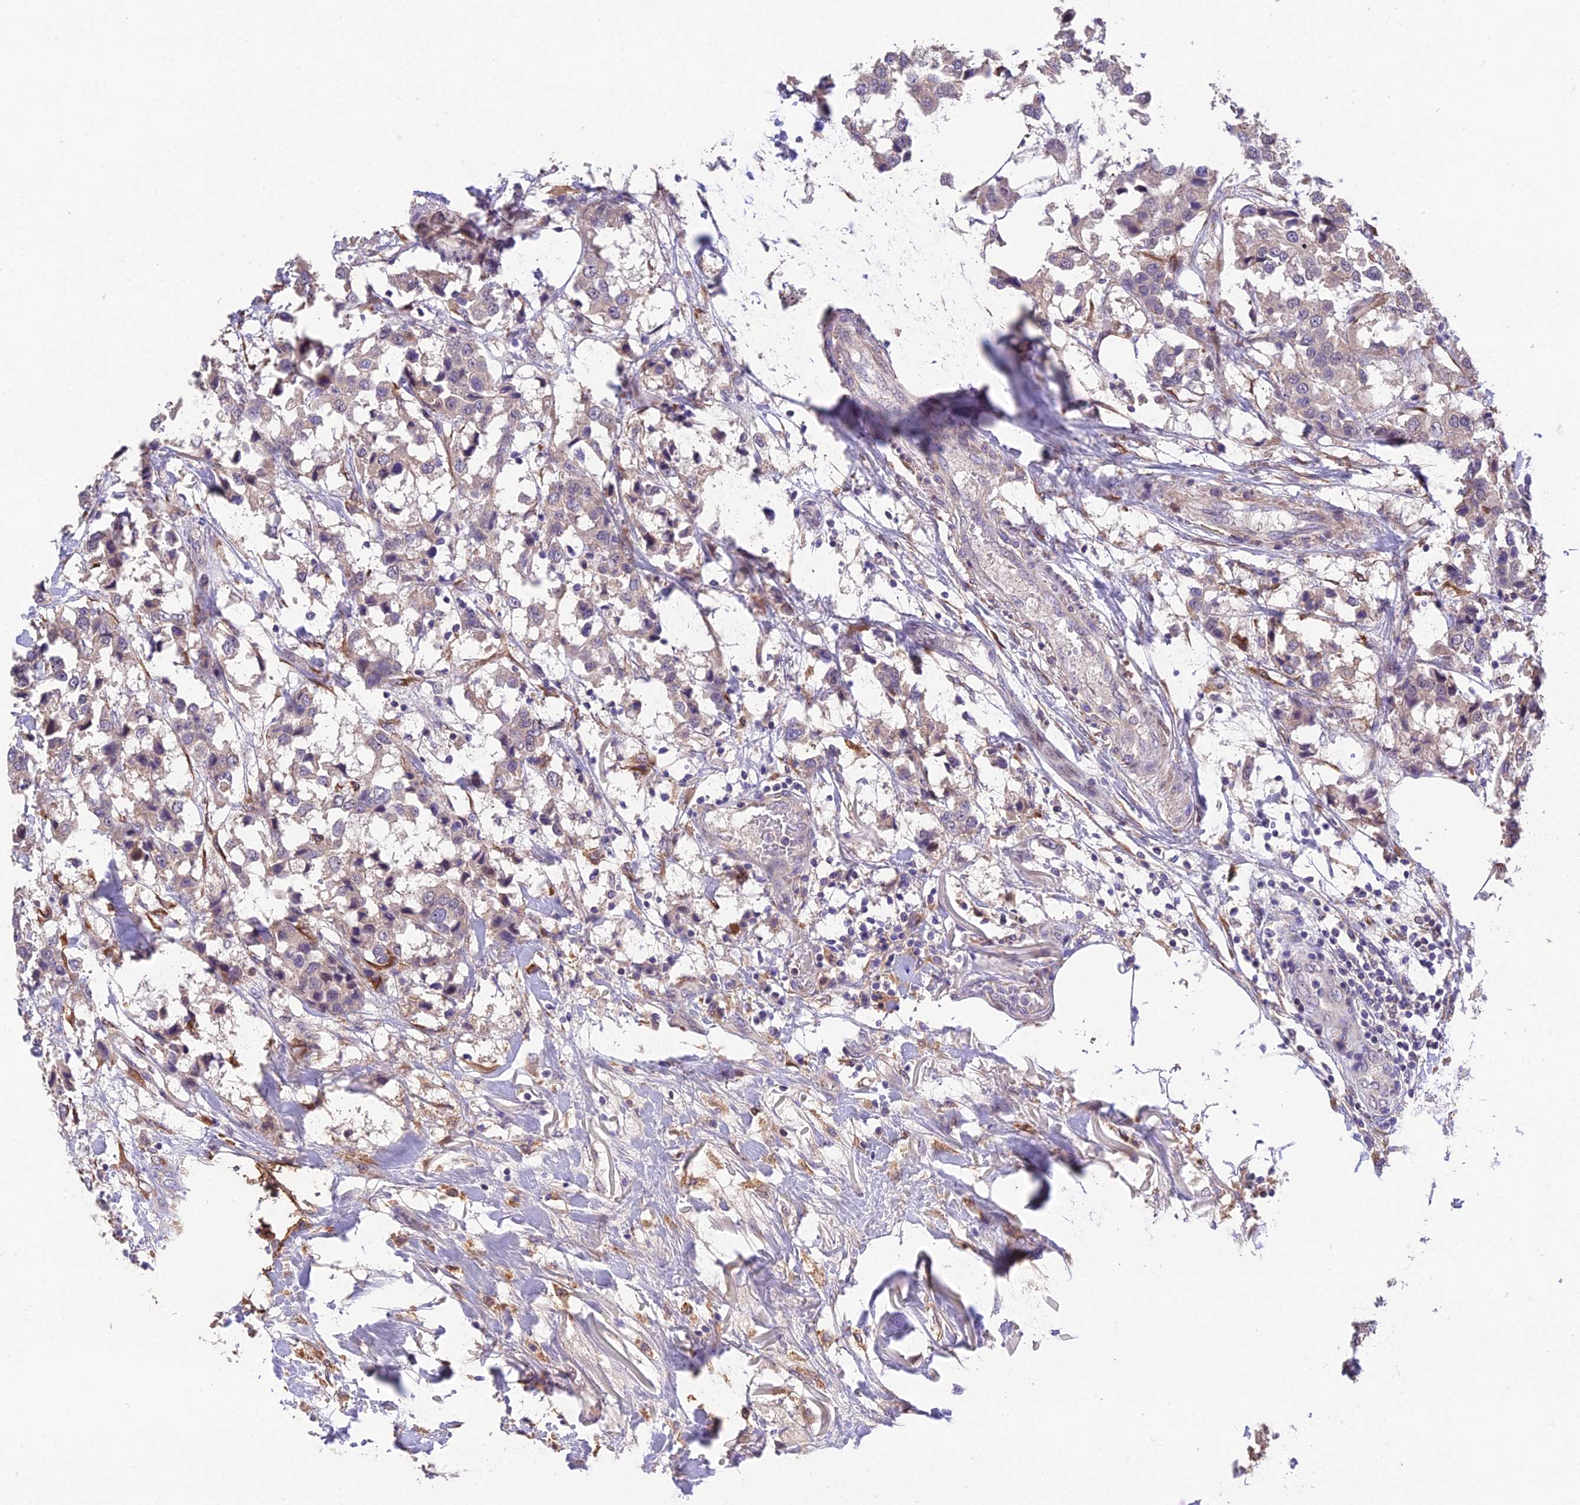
{"staining": {"intensity": "negative", "quantity": "none", "location": "none"}, "tissue": "breast cancer", "cell_type": "Tumor cells", "image_type": "cancer", "snomed": [{"axis": "morphology", "description": "Duct carcinoma"}, {"axis": "topography", "description": "Breast"}], "caption": "Immunohistochemistry (IHC) image of neoplastic tissue: human invasive ductal carcinoma (breast) stained with DAB (3,3'-diaminobenzidine) displays no significant protein positivity in tumor cells. Brightfield microscopy of IHC stained with DAB (brown) and hematoxylin (blue), captured at high magnification.", "gene": "PUS10", "patient": {"sex": "female", "age": 80}}